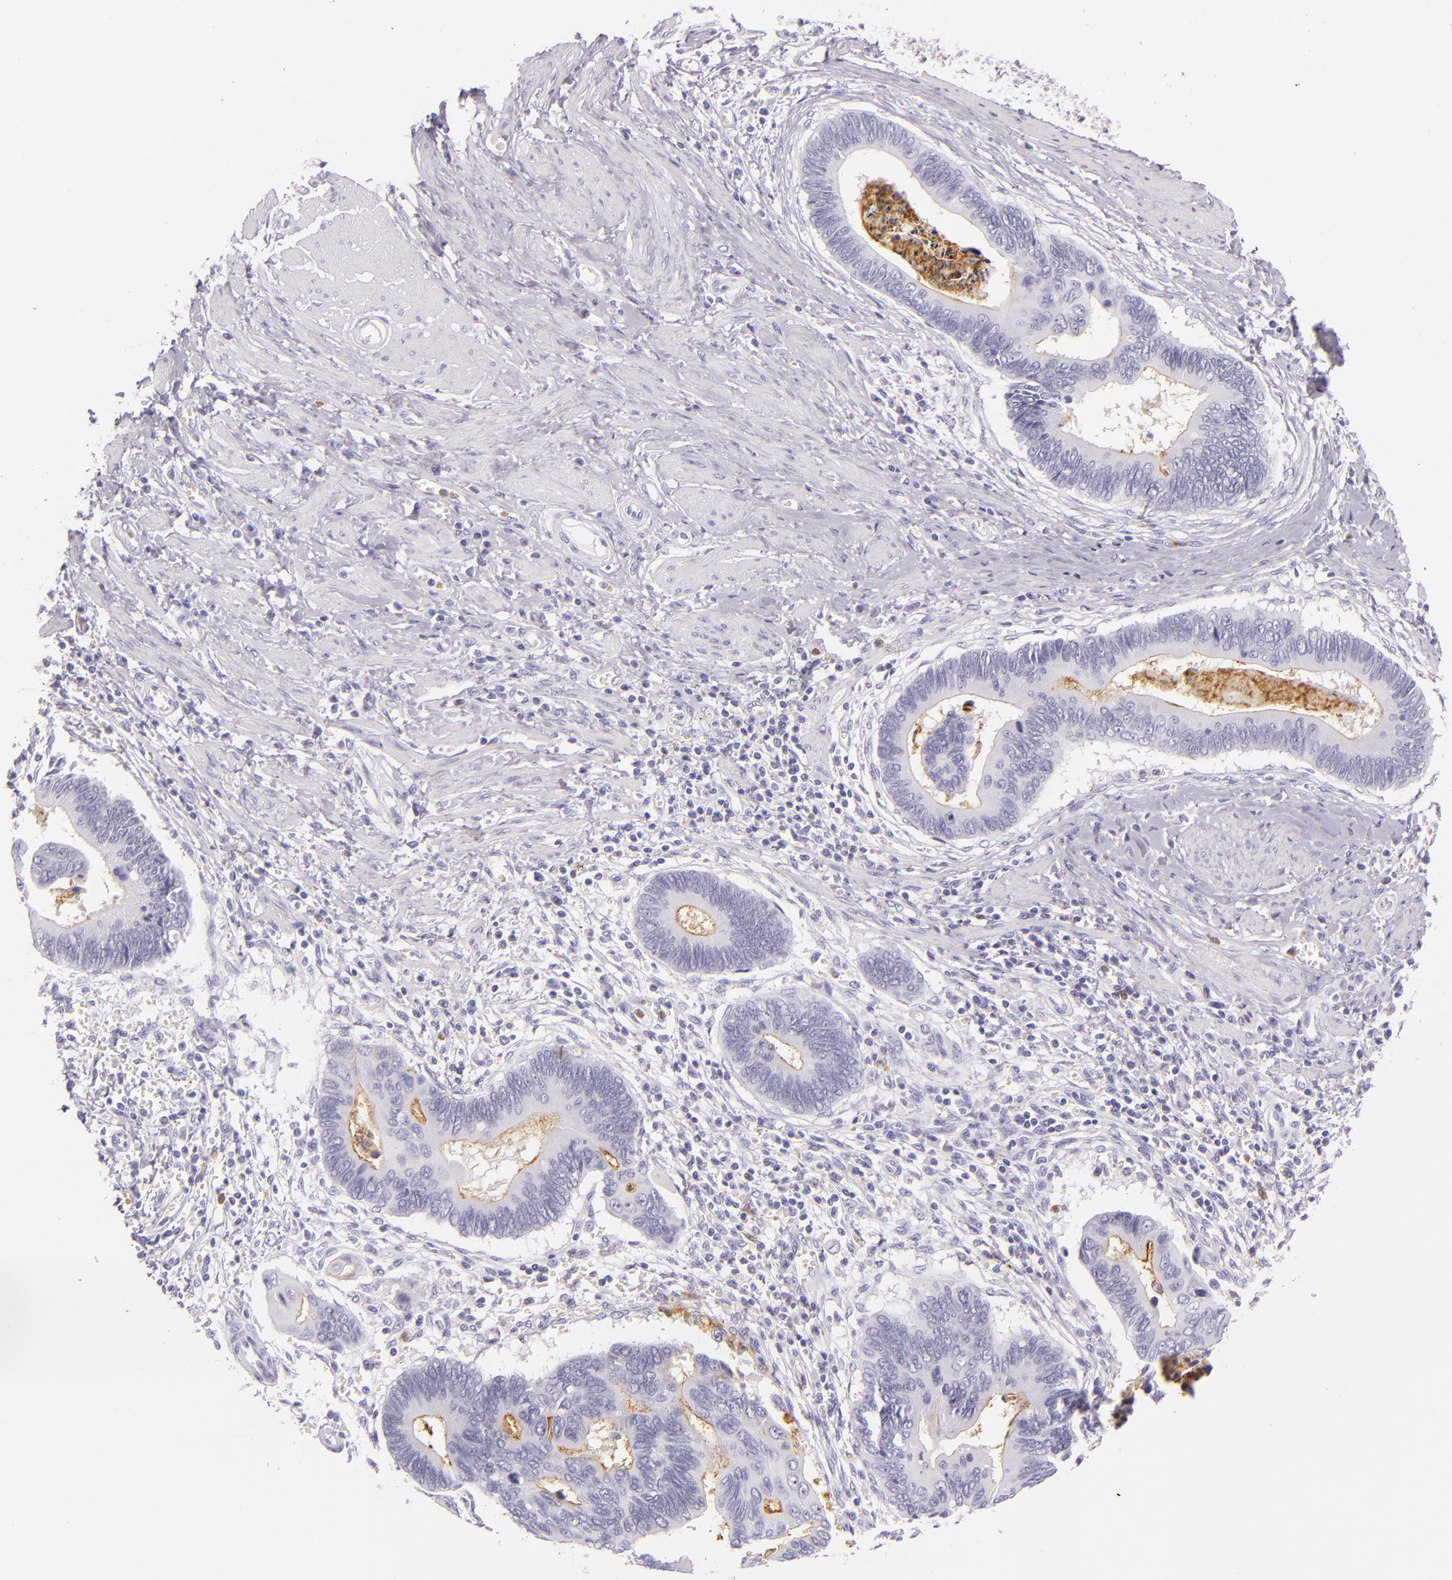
{"staining": {"intensity": "negative", "quantity": "none", "location": "none"}, "tissue": "pancreatic cancer", "cell_type": "Tumor cells", "image_type": "cancer", "snomed": [{"axis": "morphology", "description": "Adenocarcinoma, NOS"}, {"axis": "topography", "description": "Pancreas"}], "caption": "A high-resolution photomicrograph shows immunohistochemistry (IHC) staining of pancreatic cancer, which exhibits no significant staining in tumor cells. (Stains: DAB (3,3'-diaminobenzidine) immunohistochemistry (IHC) with hematoxylin counter stain, Microscopy: brightfield microscopy at high magnification).", "gene": "CEACAM1", "patient": {"sex": "female", "age": 70}}